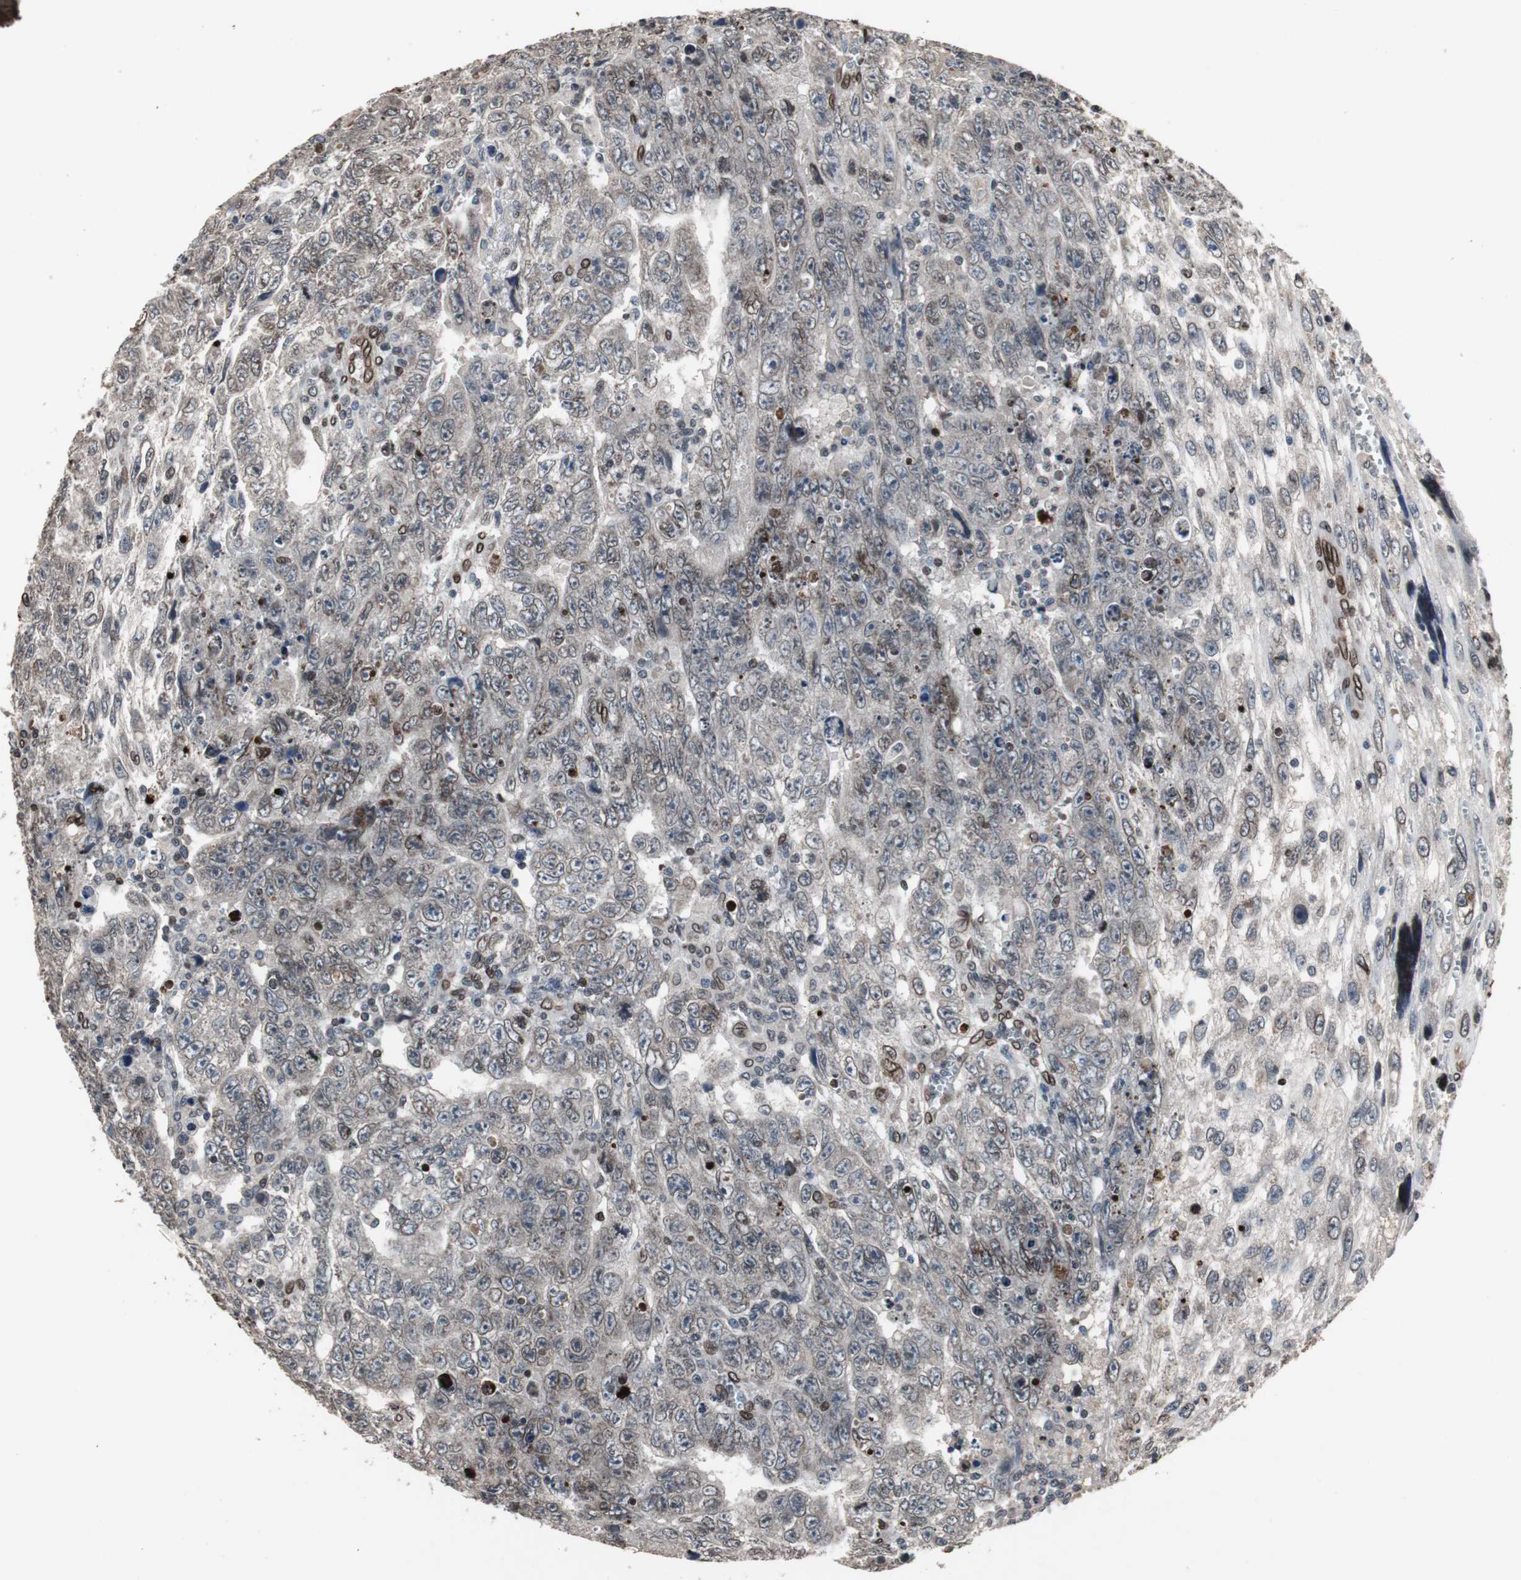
{"staining": {"intensity": "weak", "quantity": ">75%", "location": "cytoplasmic/membranous"}, "tissue": "testis cancer", "cell_type": "Tumor cells", "image_type": "cancer", "snomed": [{"axis": "morphology", "description": "Carcinoma, Embryonal, NOS"}, {"axis": "topography", "description": "Testis"}], "caption": "The image displays immunohistochemical staining of embryonal carcinoma (testis). There is weak cytoplasmic/membranous positivity is appreciated in approximately >75% of tumor cells.", "gene": "LMNA", "patient": {"sex": "male", "age": 28}}